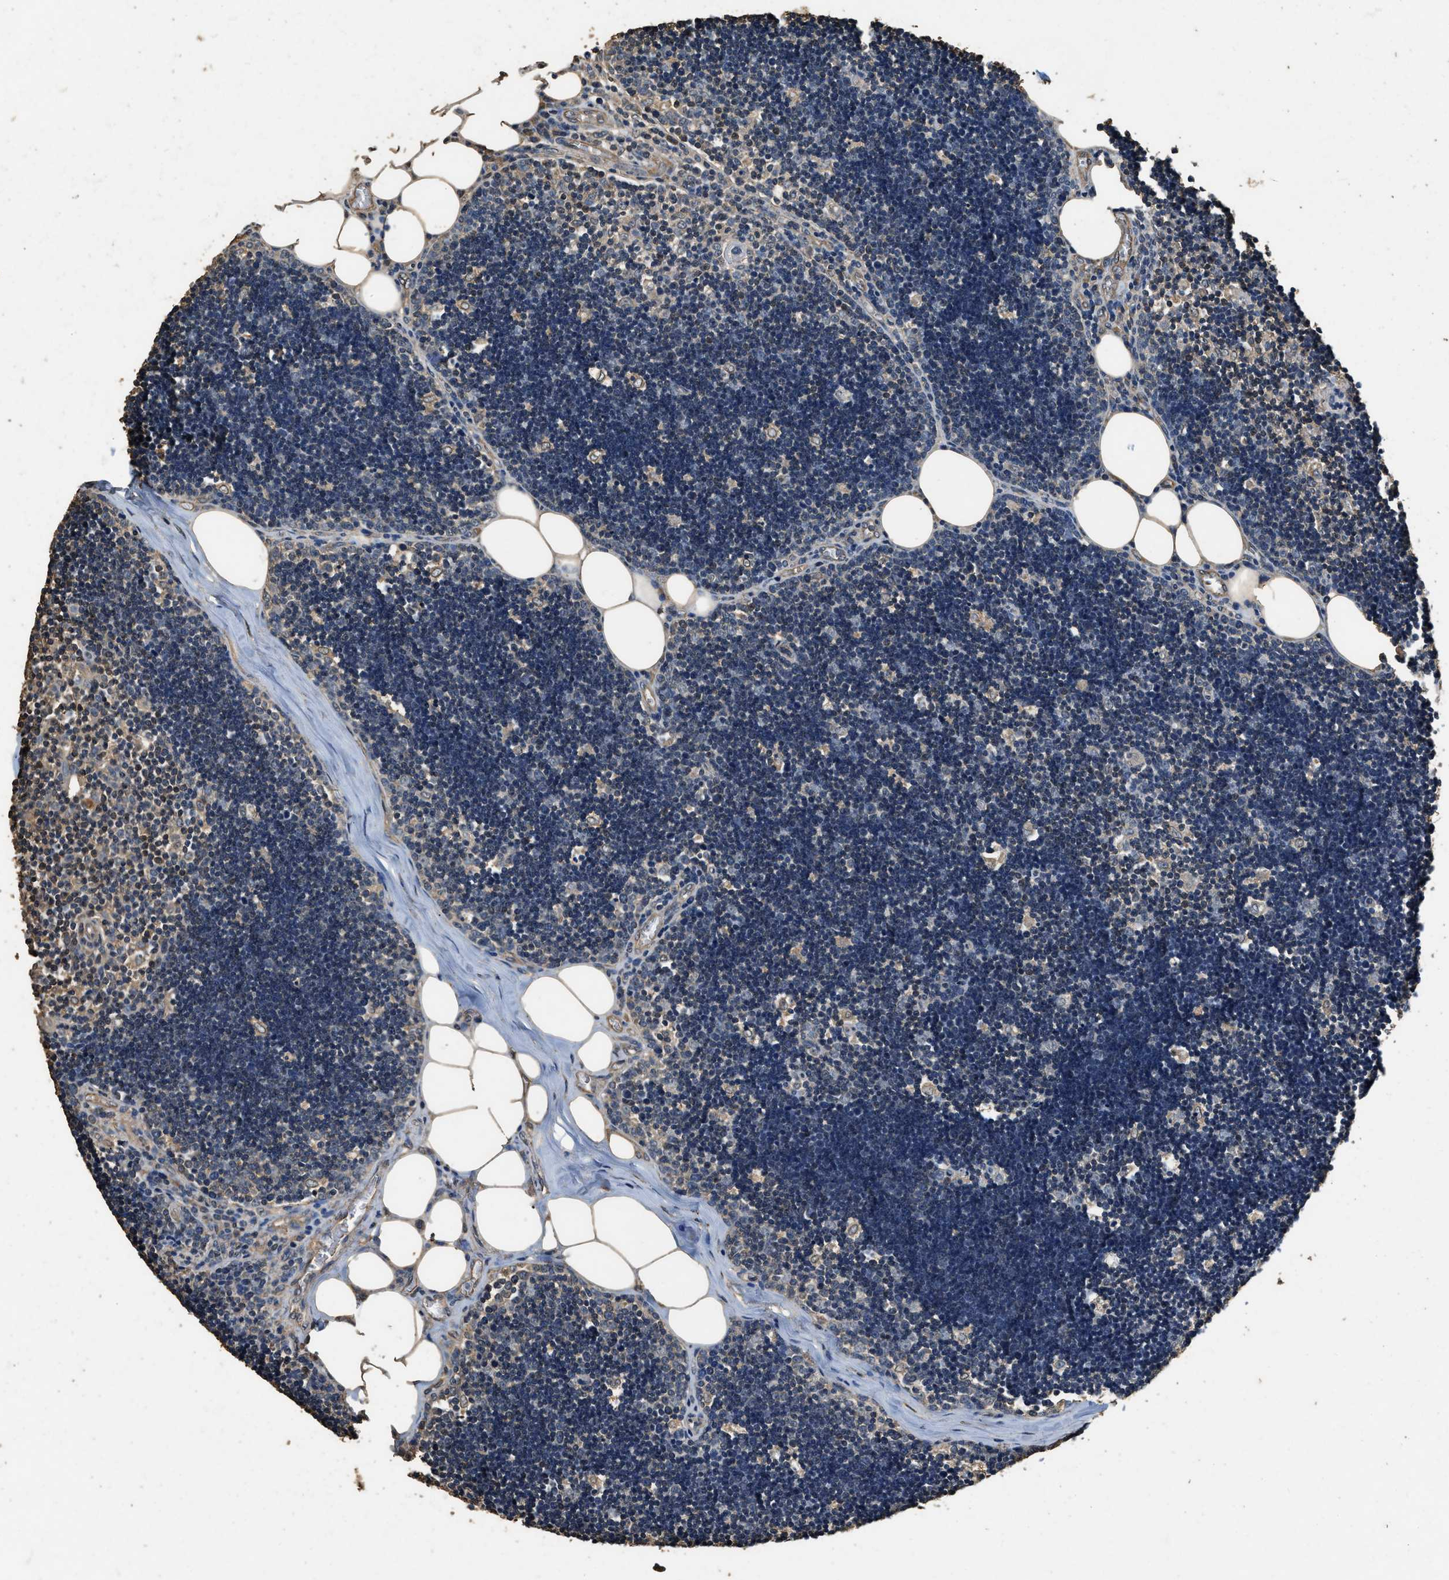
{"staining": {"intensity": "weak", "quantity": ">75%", "location": "cytoplasmic/membranous"}, "tissue": "lymph node", "cell_type": "Germinal center cells", "image_type": "normal", "snomed": [{"axis": "morphology", "description": "Normal tissue, NOS"}, {"axis": "topography", "description": "Lymph node"}], "caption": "Protein staining of normal lymph node displays weak cytoplasmic/membranous expression in approximately >75% of germinal center cells. (DAB (3,3'-diaminobenzidine) IHC, brown staining for protein, blue staining for nuclei).", "gene": "MIB1", "patient": {"sex": "male", "age": 33}}